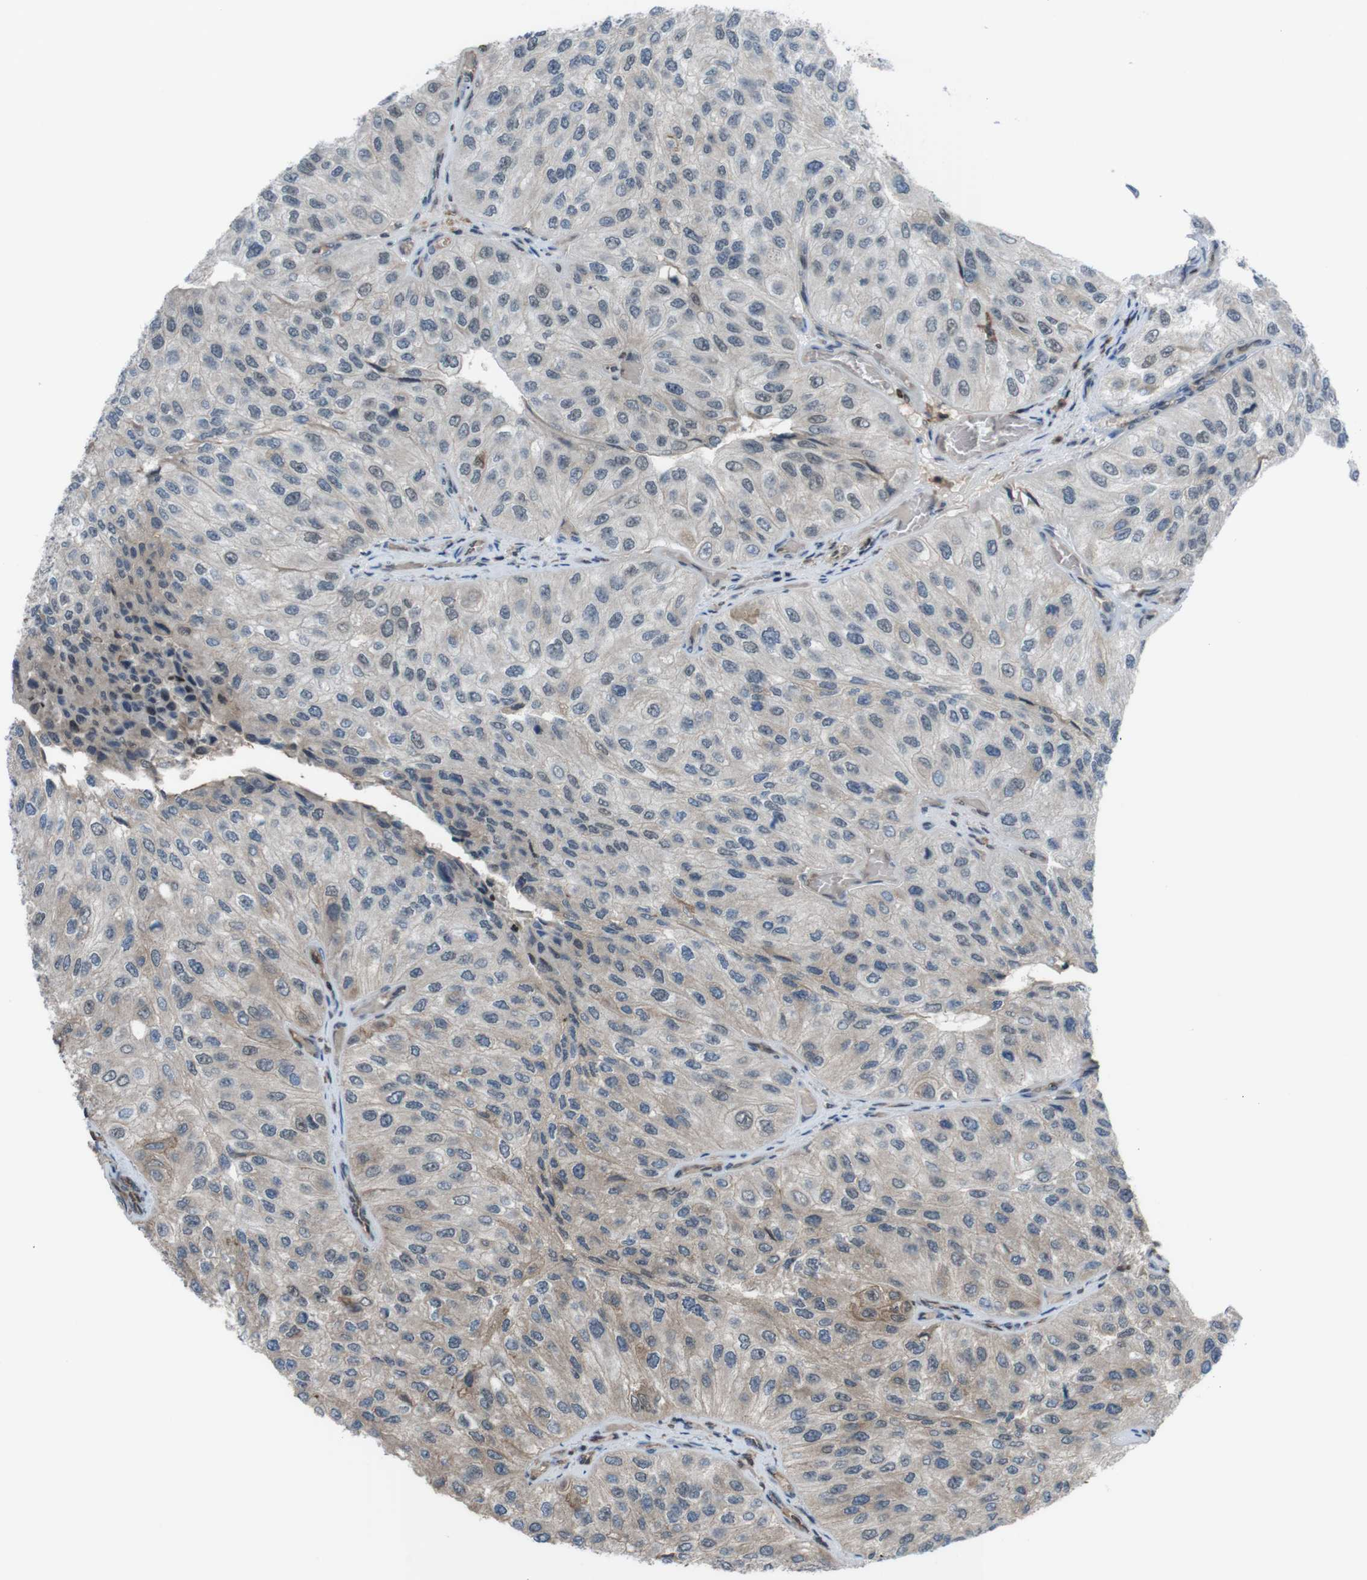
{"staining": {"intensity": "negative", "quantity": "none", "location": "none"}, "tissue": "urothelial cancer", "cell_type": "Tumor cells", "image_type": "cancer", "snomed": [{"axis": "morphology", "description": "Urothelial carcinoma, High grade"}, {"axis": "topography", "description": "Kidney"}, {"axis": "topography", "description": "Urinary bladder"}], "caption": "Immunohistochemistry histopathology image of human urothelial cancer stained for a protein (brown), which demonstrates no staining in tumor cells. (DAB immunohistochemistry (IHC) visualized using brightfield microscopy, high magnification).", "gene": "SUB1", "patient": {"sex": "male", "age": 77}}